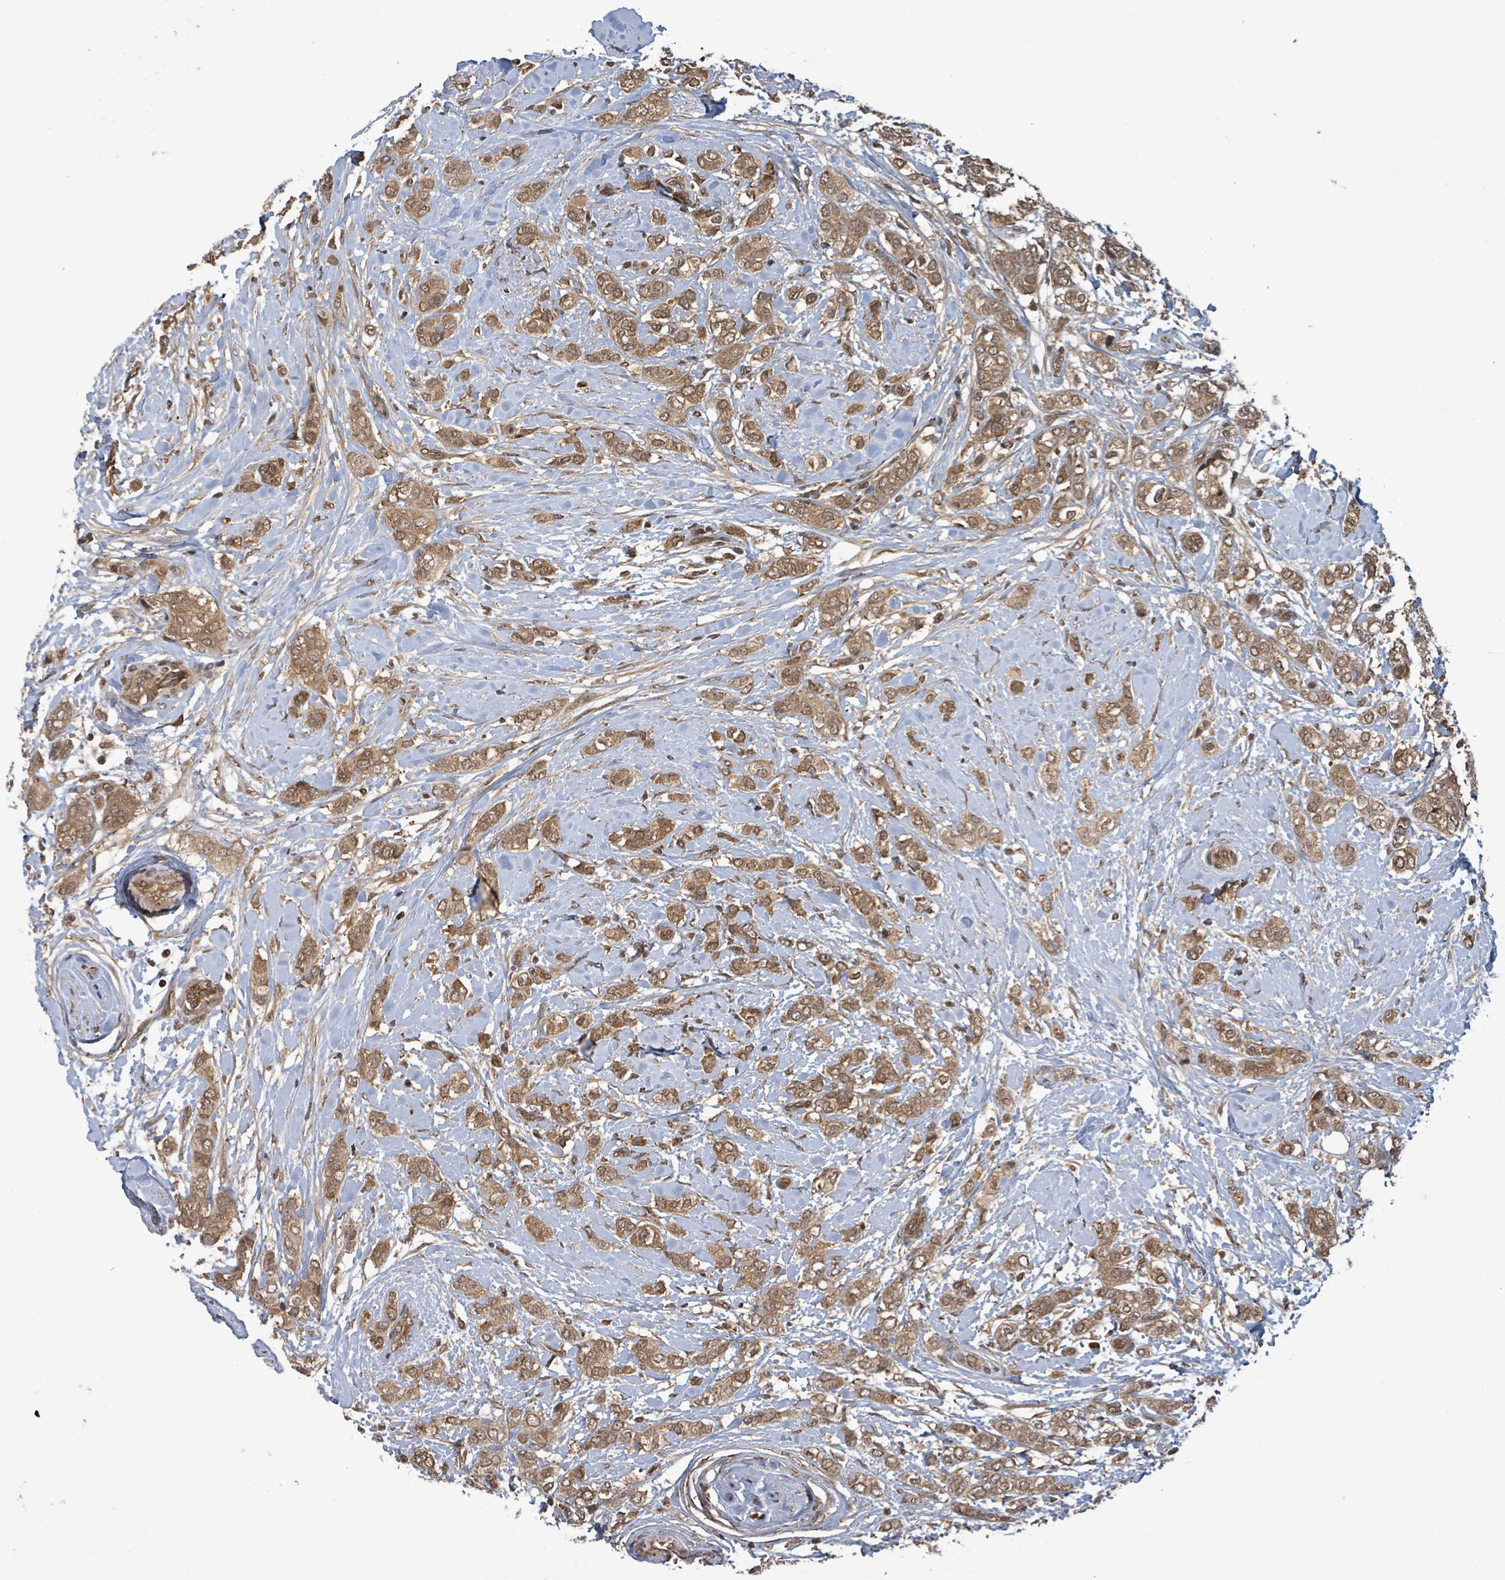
{"staining": {"intensity": "moderate", "quantity": ">75%", "location": "cytoplasmic/membranous,nuclear"}, "tissue": "breast cancer", "cell_type": "Tumor cells", "image_type": "cancer", "snomed": [{"axis": "morphology", "description": "Duct carcinoma"}, {"axis": "topography", "description": "Breast"}], "caption": "This micrograph shows breast cancer (invasive ductal carcinoma) stained with IHC to label a protein in brown. The cytoplasmic/membranous and nuclear of tumor cells show moderate positivity for the protein. Nuclei are counter-stained blue.", "gene": "KLC1", "patient": {"sex": "female", "age": 73}}